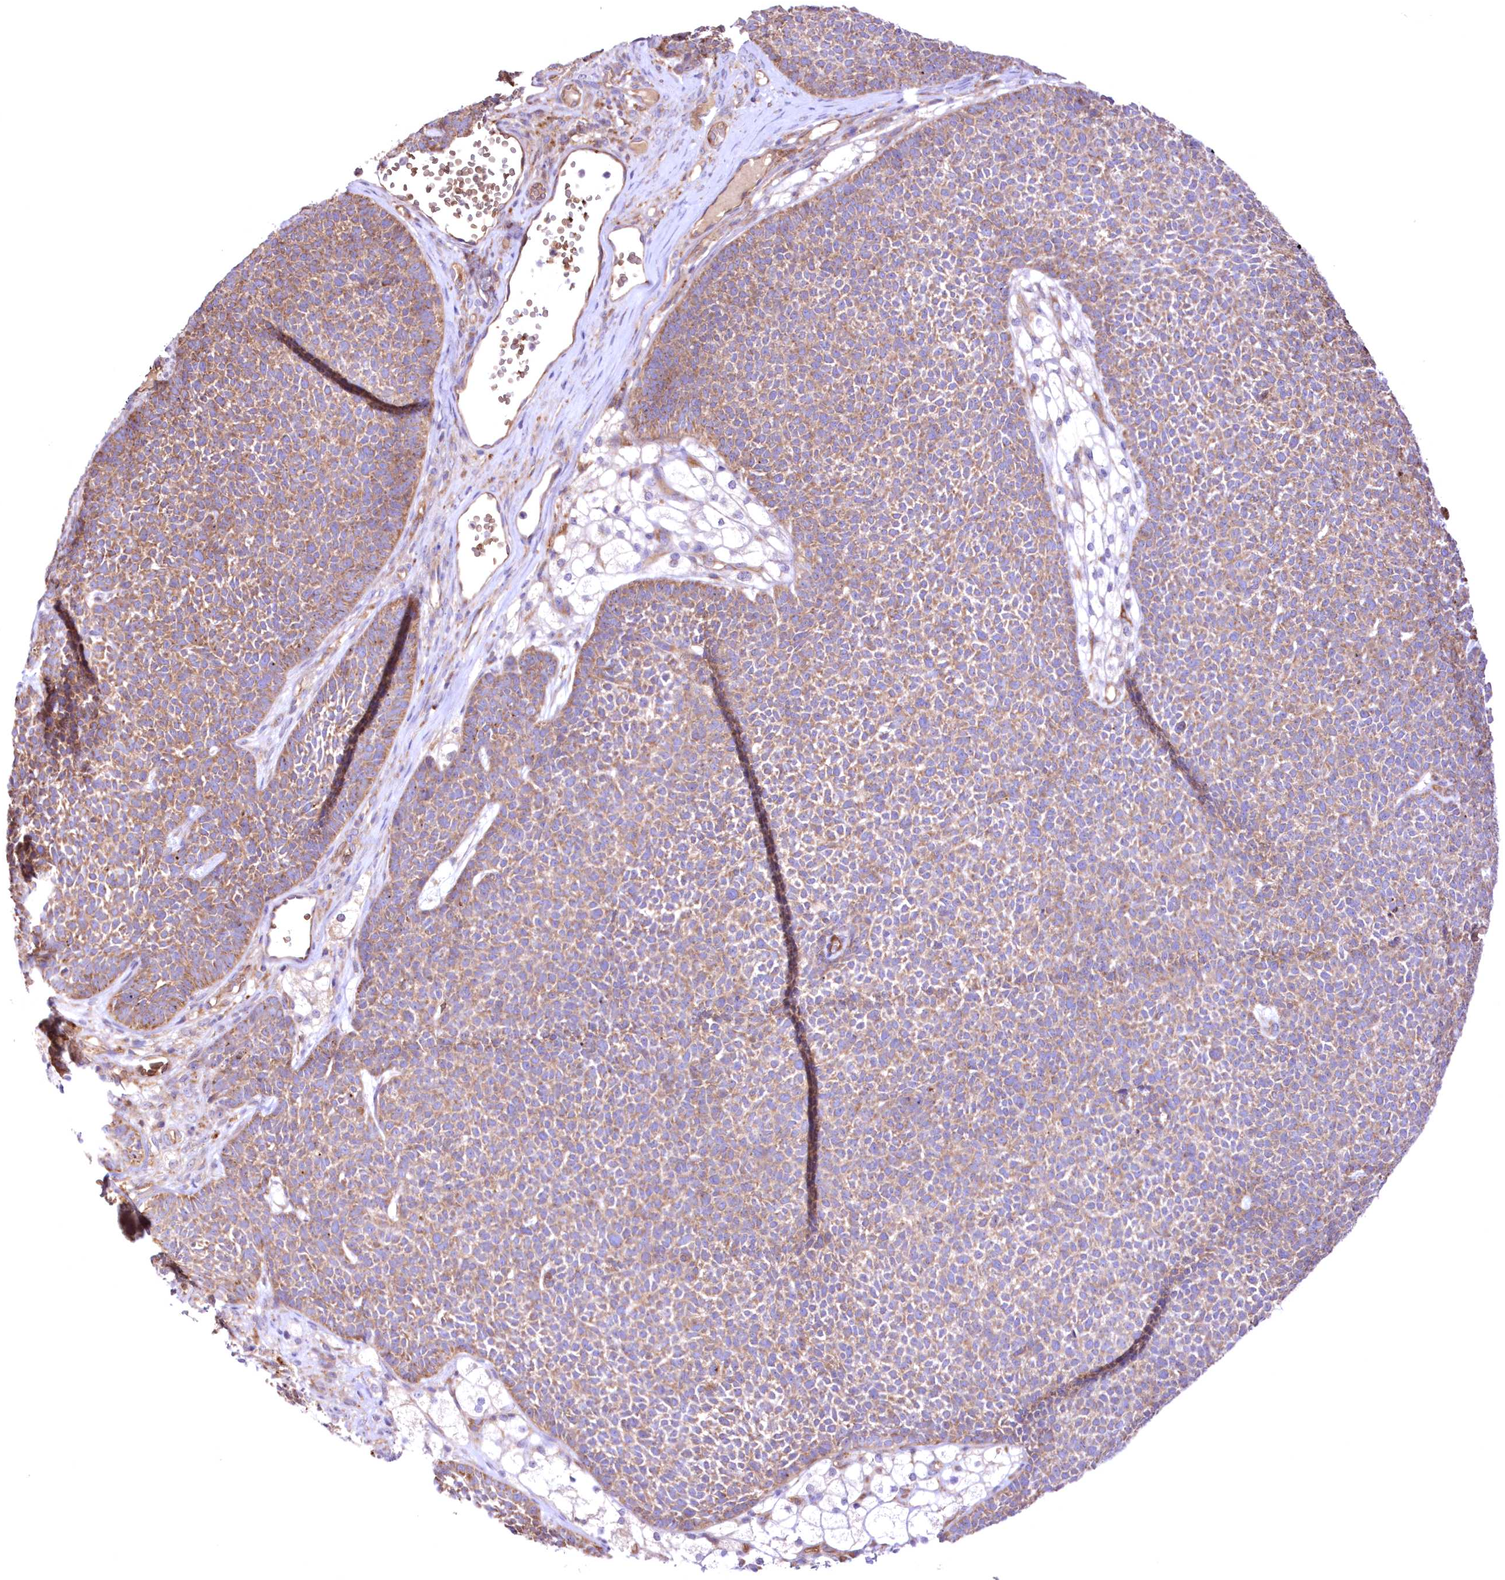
{"staining": {"intensity": "moderate", "quantity": ">75%", "location": "cytoplasmic/membranous"}, "tissue": "skin cancer", "cell_type": "Tumor cells", "image_type": "cancer", "snomed": [{"axis": "morphology", "description": "Basal cell carcinoma"}, {"axis": "topography", "description": "Skin"}], "caption": "A photomicrograph of human basal cell carcinoma (skin) stained for a protein exhibits moderate cytoplasmic/membranous brown staining in tumor cells.", "gene": "FCHO2", "patient": {"sex": "female", "age": 84}}